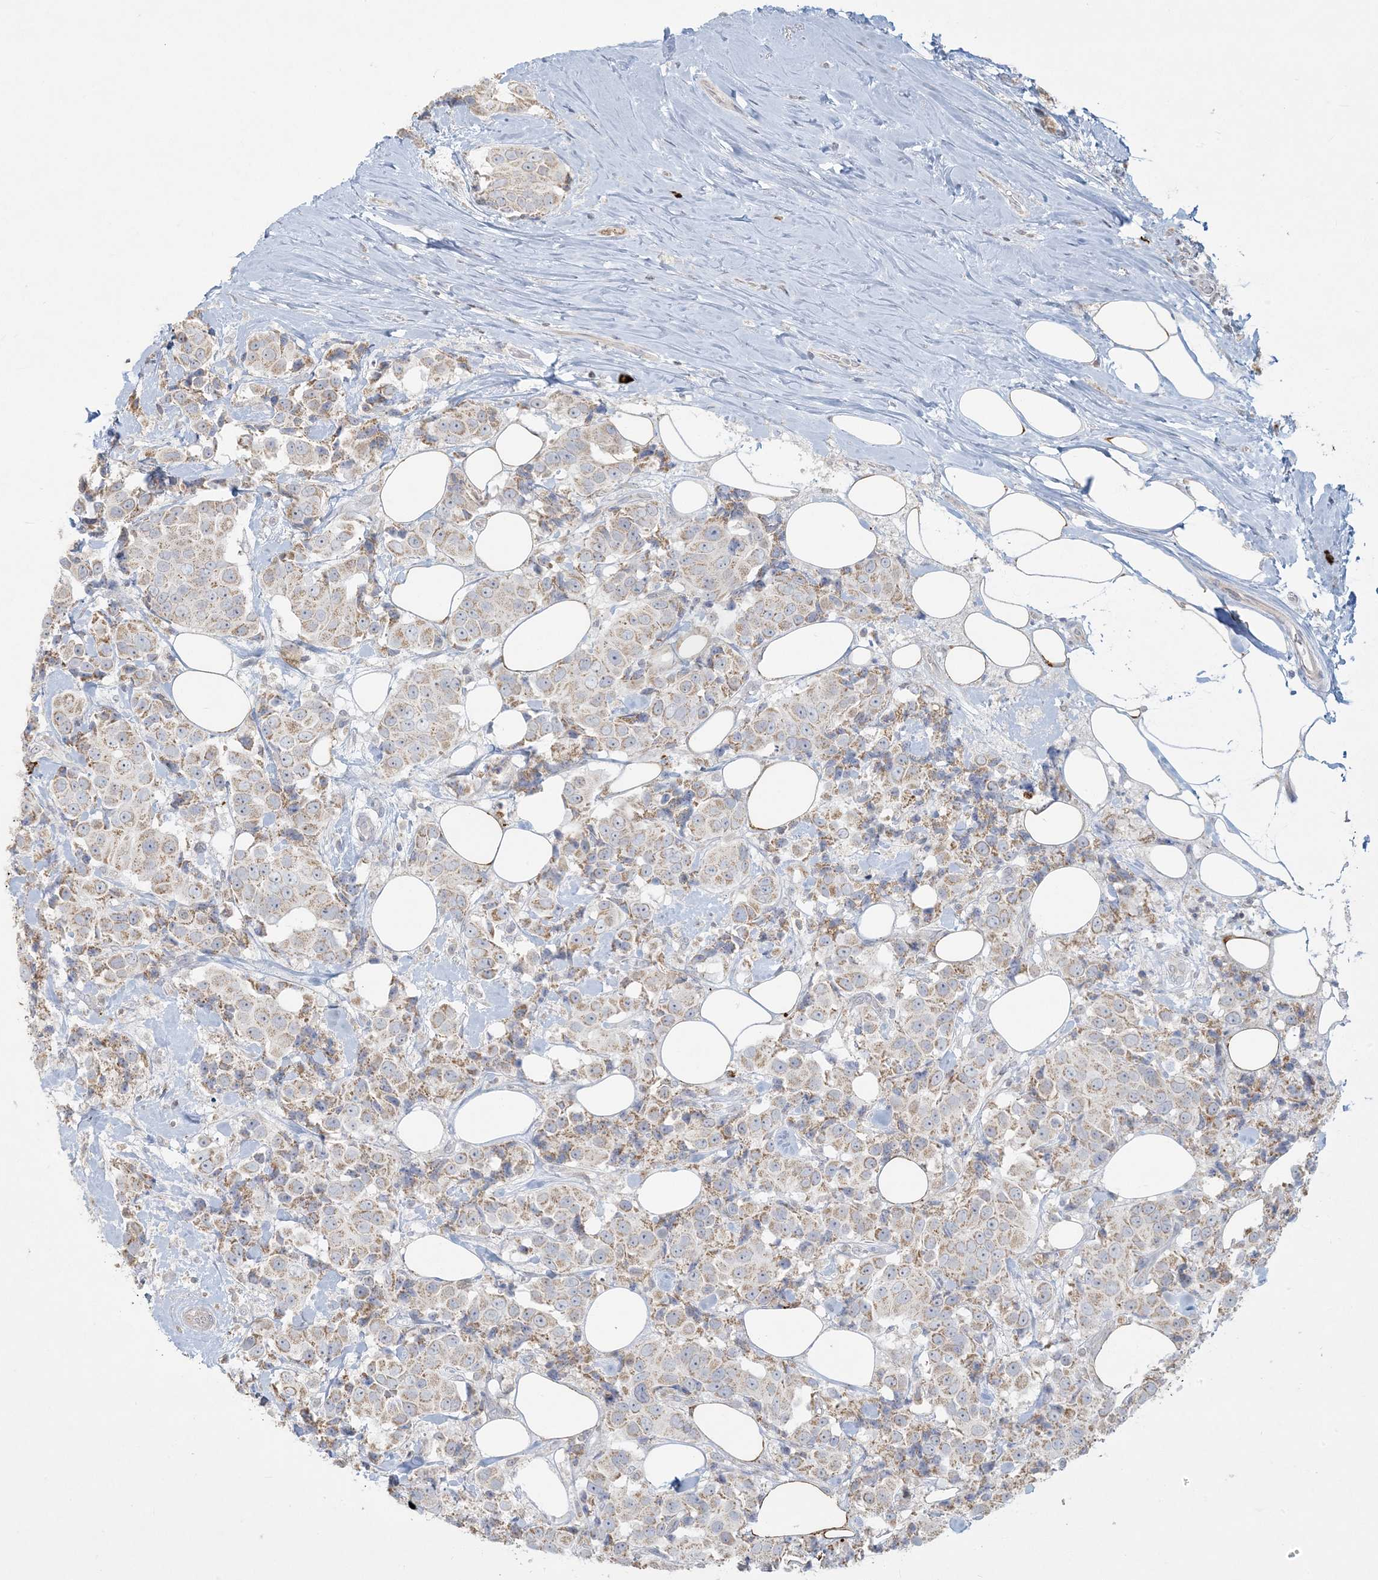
{"staining": {"intensity": "weak", "quantity": "25%-75%", "location": "cytoplasmic/membranous"}, "tissue": "breast cancer", "cell_type": "Tumor cells", "image_type": "cancer", "snomed": [{"axis": "morphology", "description": "Normal tissue, NOS"}, {"axis": "morphology", "description": "Duct carcinoma"}, {"axis": "topography", "description": "Breast"}], "caption": "This is a histology image of IHC staining of breast cancer, which shows weak staining in the cytoplasmic/membranous of tumor cells.", "gene": "MCAT", "patient": {"sex": "female", "age": 39}}